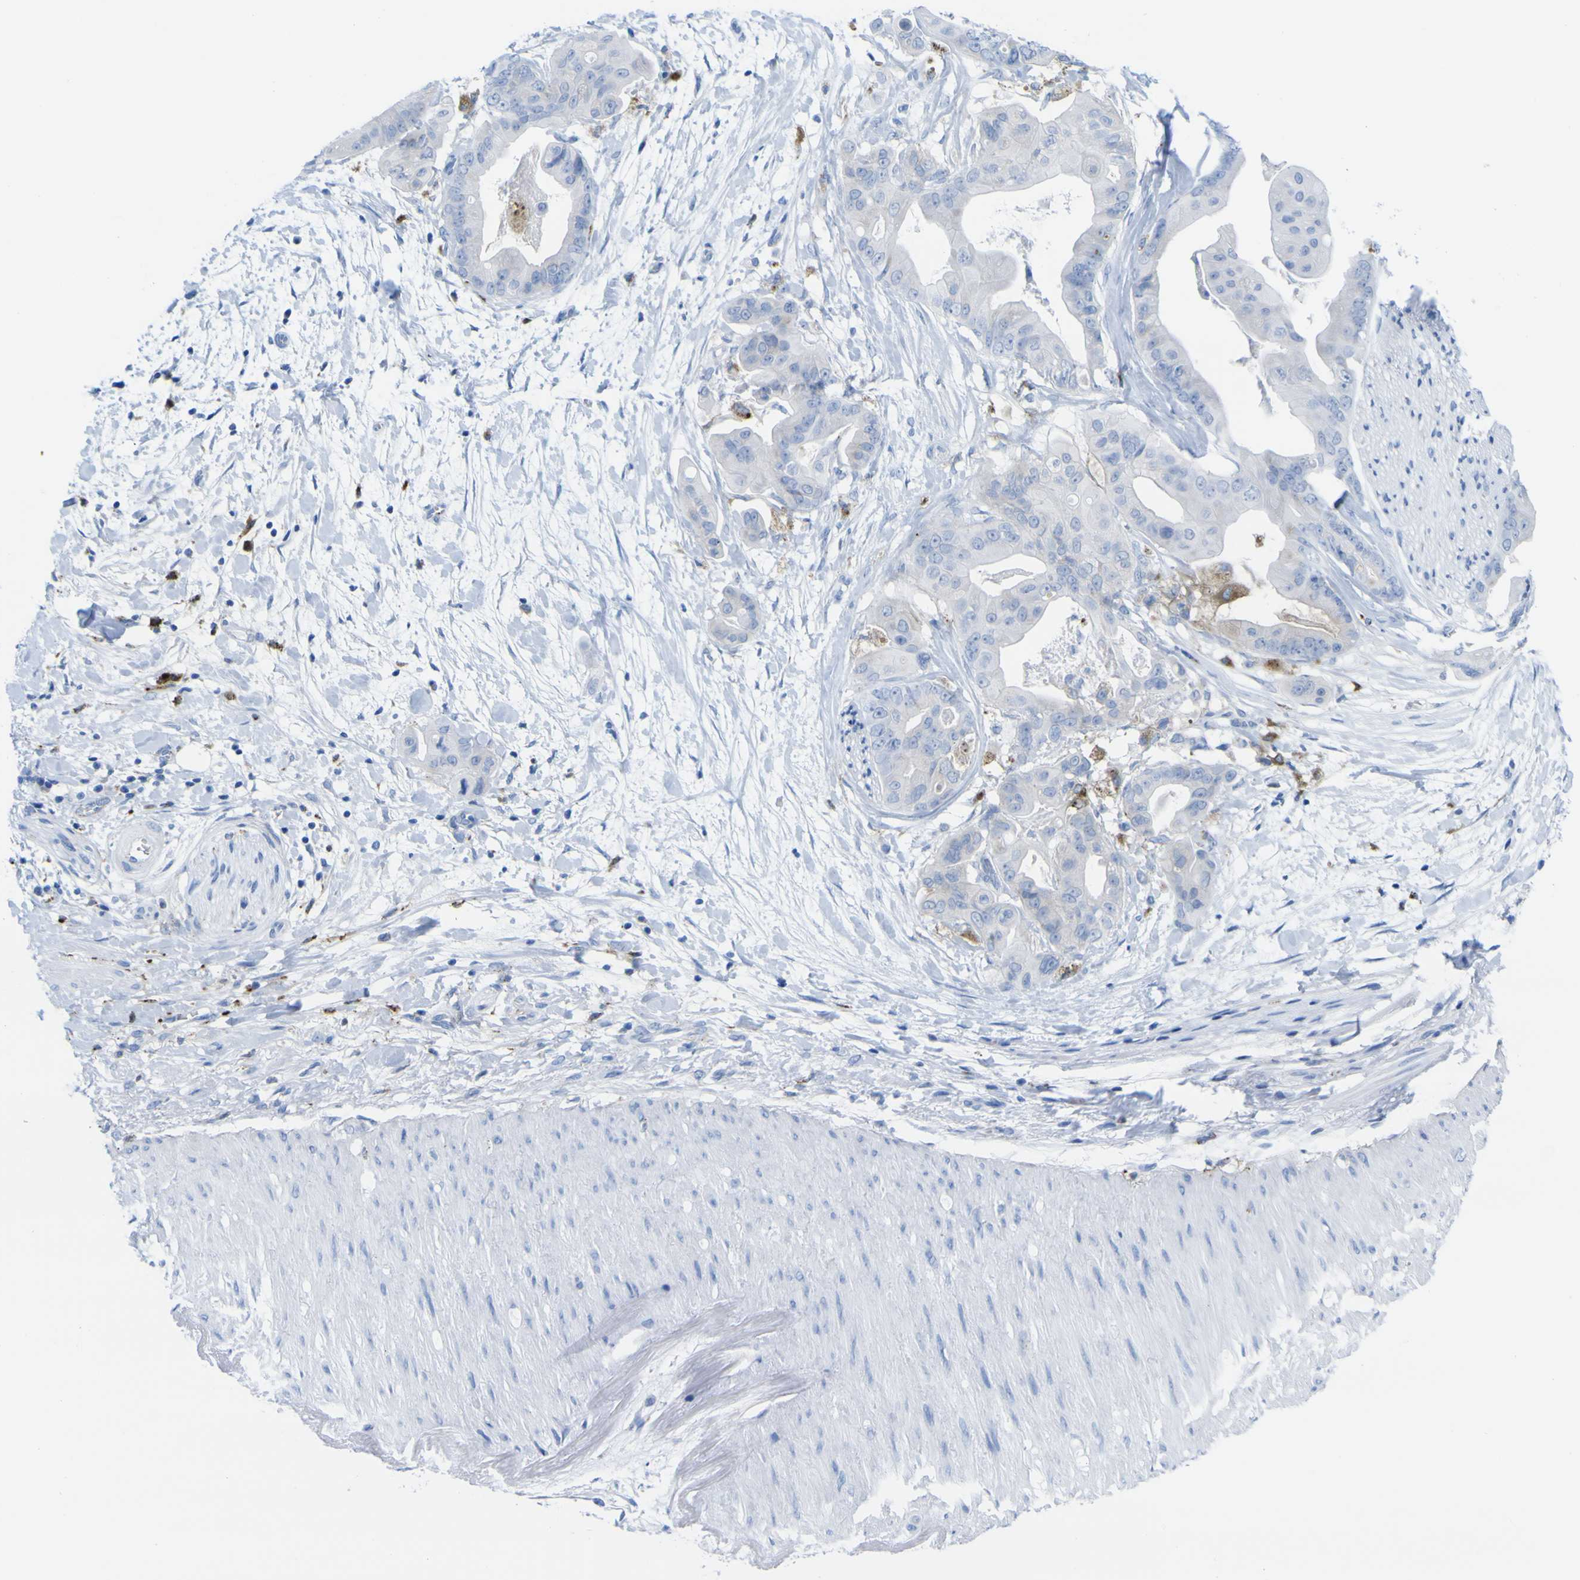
{"staining": {"intensity": "negative", "quantity": "none", "location": "none"}, "tissue": "pancreatic cancer", "cell_type": "Tumor cells", "image_type": "cancer", "snomed": [{"axis": "morphology", "description": "Adenocarcinoma, NOS"}, {"axis": "topography", "description": "Pancreas"}], "caption": "Micrograph shows no protein staining in tumor cells of adenocarcinoma (pancreatic) tissue.", "gene": "PLD3", "patient": {"sex": "female", "age": 75}}